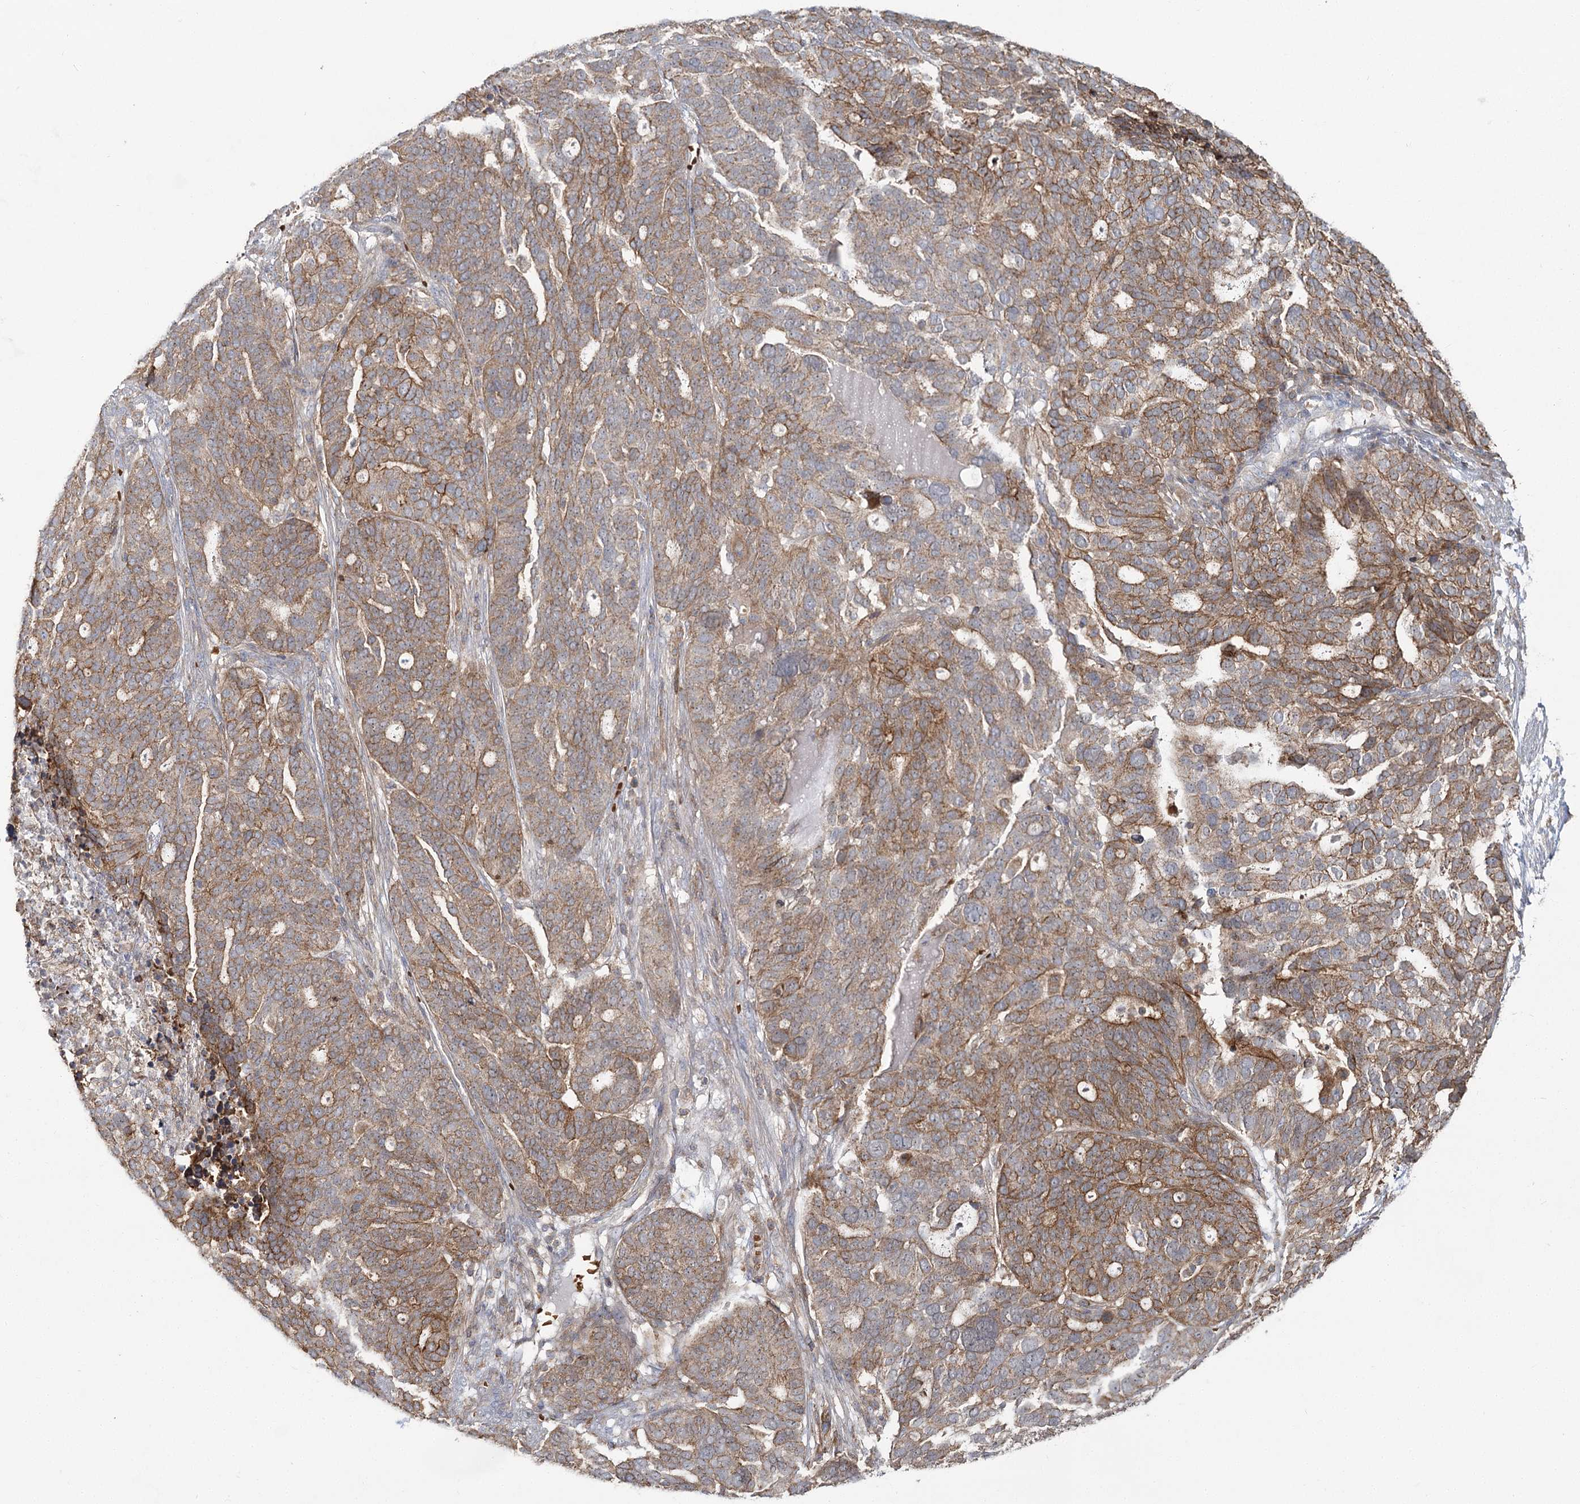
{"staining": {"intensity": "moderate", "quantity": ">75%", "location": "cytoplasmic/membranous"}, "tissue": "ovarian cancer", "cell_type": "Tumor cells", "image_type": "cancer", "snomed": [{"axis": "morphology", "description": "Cystadenocarcinoma, serous, NOS"}, {"axis": "topography", "description": "Ovary"}], "caption": "An image of human ovarian cancer stained for a protein reveals moderate cytoplasmic/membranous brown staining in tumor cells.", "gene": "PCBD2", "patient": {"sex": "female", "age": 59}}